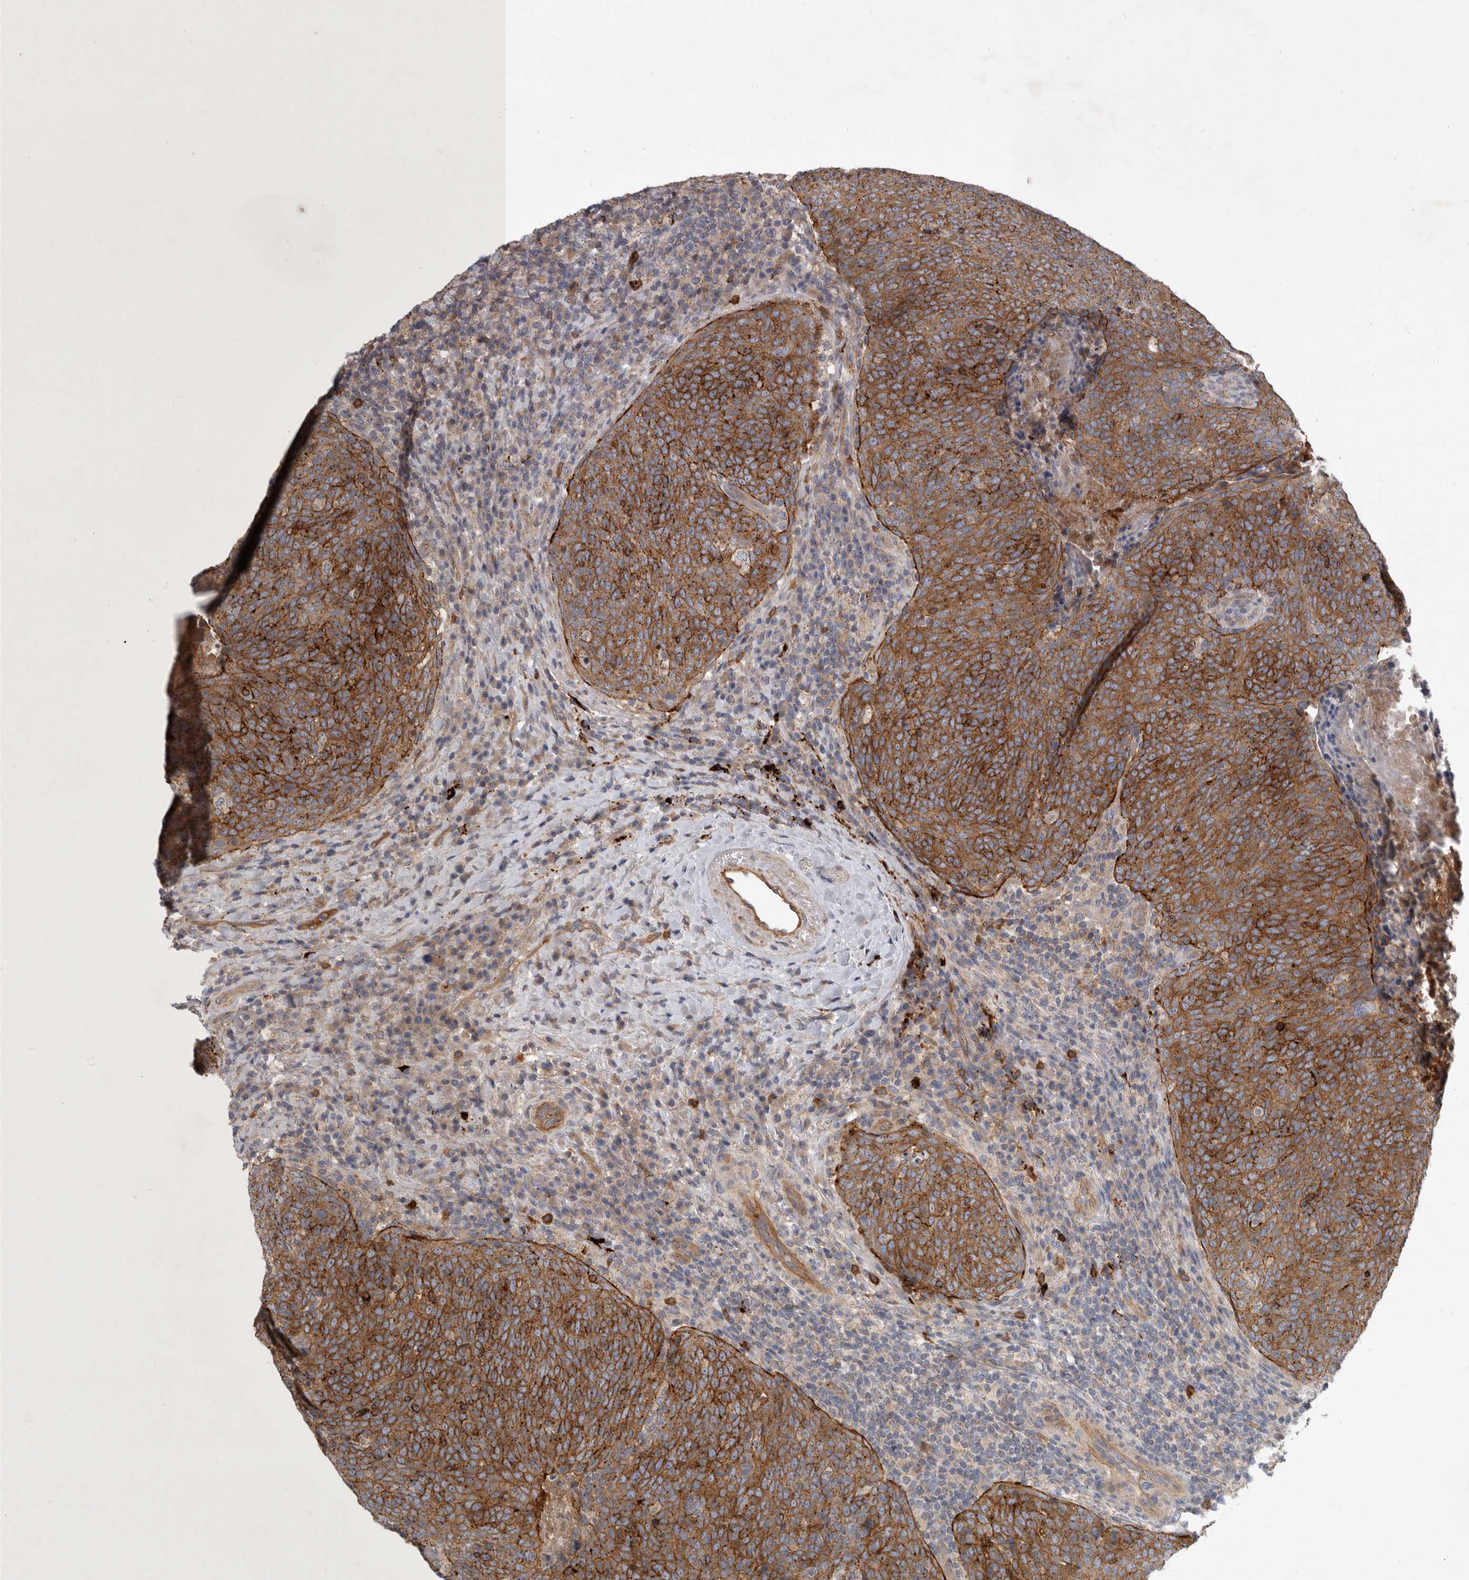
{"staining": {"intensity": "strong", "quantity": ">75%", "location": "cytoplasmic/membranous"}, "tissue": "head and neck cancer", "cell_type": "Tumor cells", "image_type": "cancer", "snomed": [{"axis": "morphology", "description": "Squamous cell carcinoma, NOS"}, {"axis": "morphology", "description": "Squamous cell carcinoma, metastatic, NOS"}, {"axis": "topography", "description": "Lymph node"}, {"axis": "topography", "description": "Head-Neck"}], "caption": "Brown immunohistochemical staining in human head and neck cancer (metastatic squamous cell carcinoma) reveals strong cytoplasmic/membranous expression in approximately >75% of tumor cells. (Stains: DAB in brown, nuclei in blue, Microscopy: brightfield microscopy at high magnification).", "gene": "MLPH", "patient": {"sex": "male", "age": 62}}